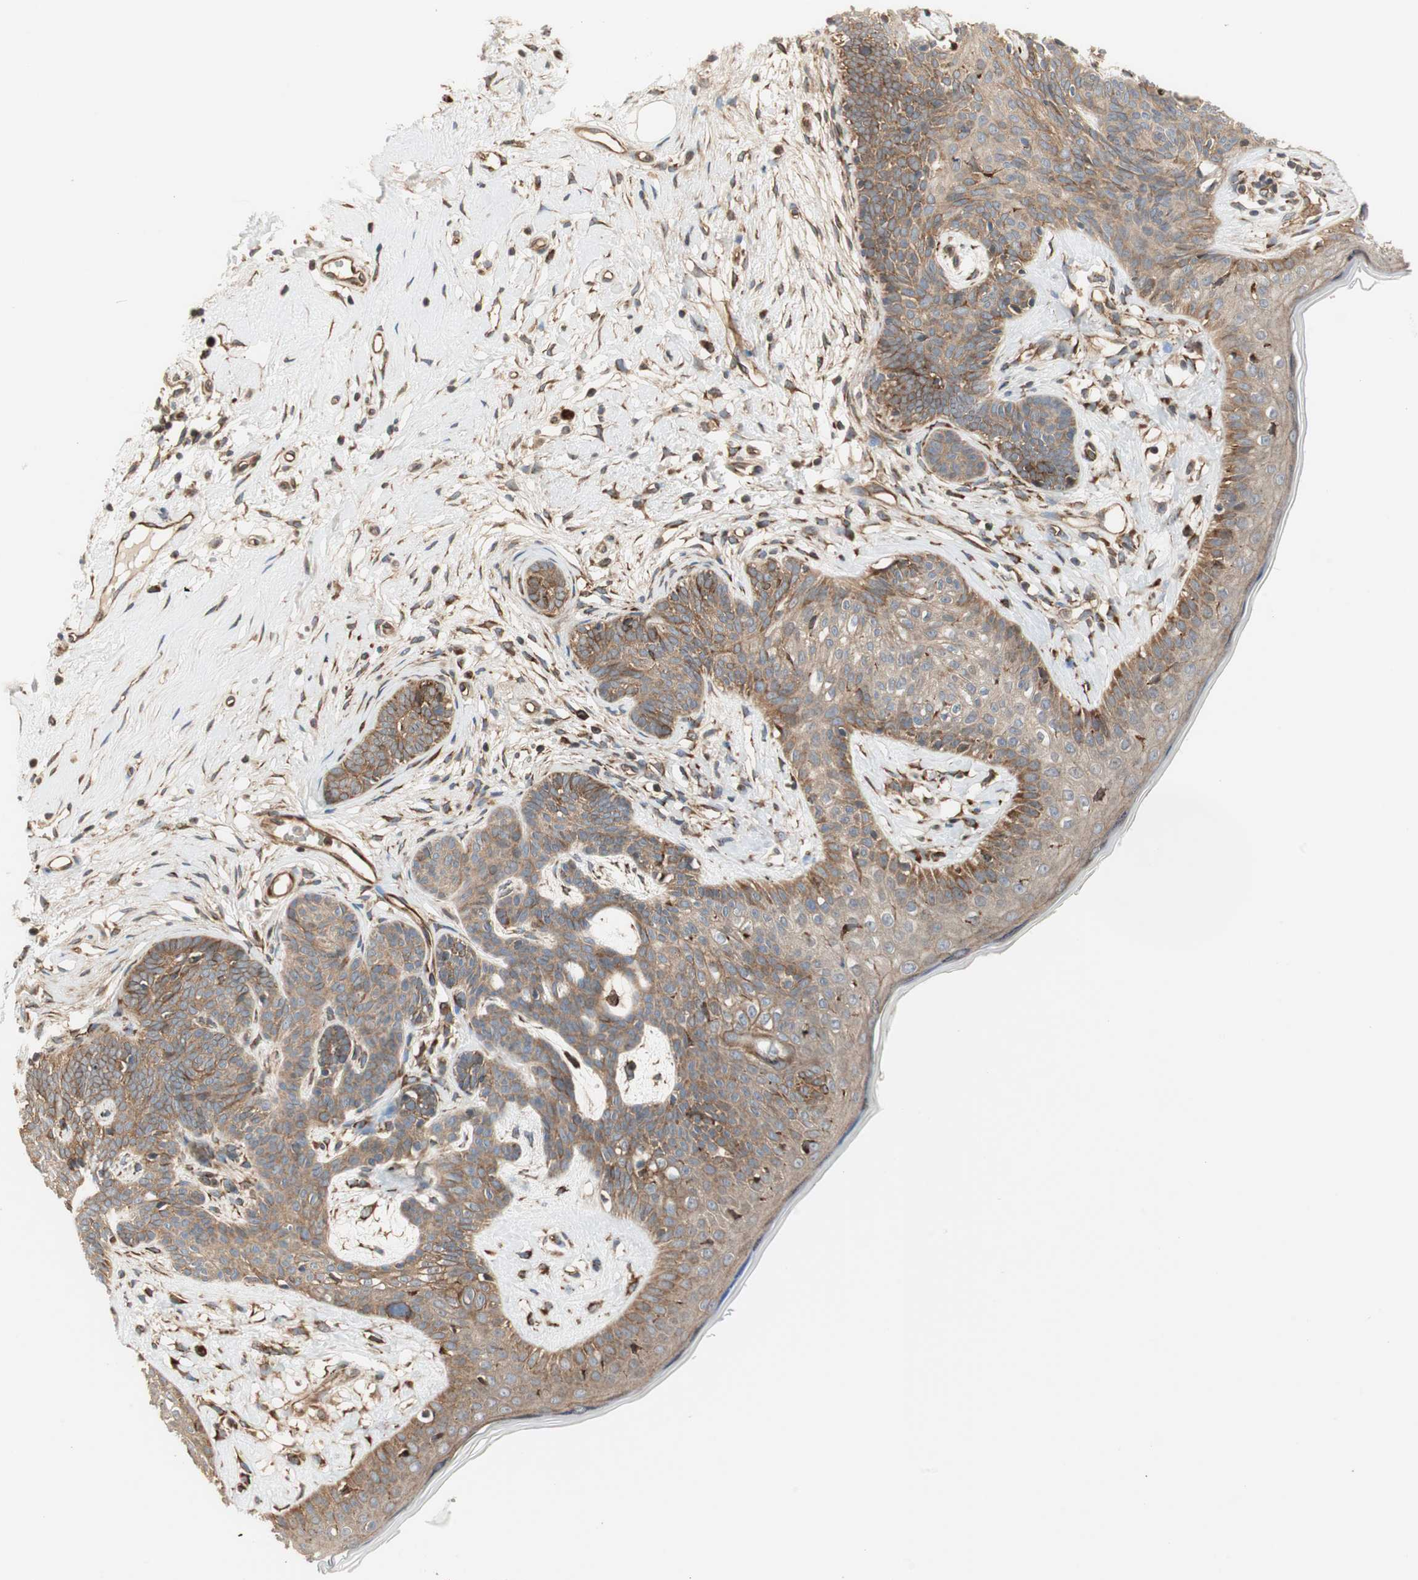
{"staining": {"intensity": "moderate", "quantity": ">75%", "location": "cytoplasmic/membranous"}, "tissue": "skin cancer", "cell_type": "Tumor cells", "image_type": "cancer", "snomed": [{"axis": "morphology", "description": "Developmental malformation"}, {"axis": "morphology", "description": "Basal cell carcinoma"}, {"axis": "topography", "description": "Skin"}], "caption": "The histopathology image demonstrates staining of skin cancer (basal cell carcinoma), revealing moderate cytoplasmic/membranous protein expression (brown color) within tumor cells.", "gene": "P4HA1", "patient": {"sex": "female", "age": 62}}